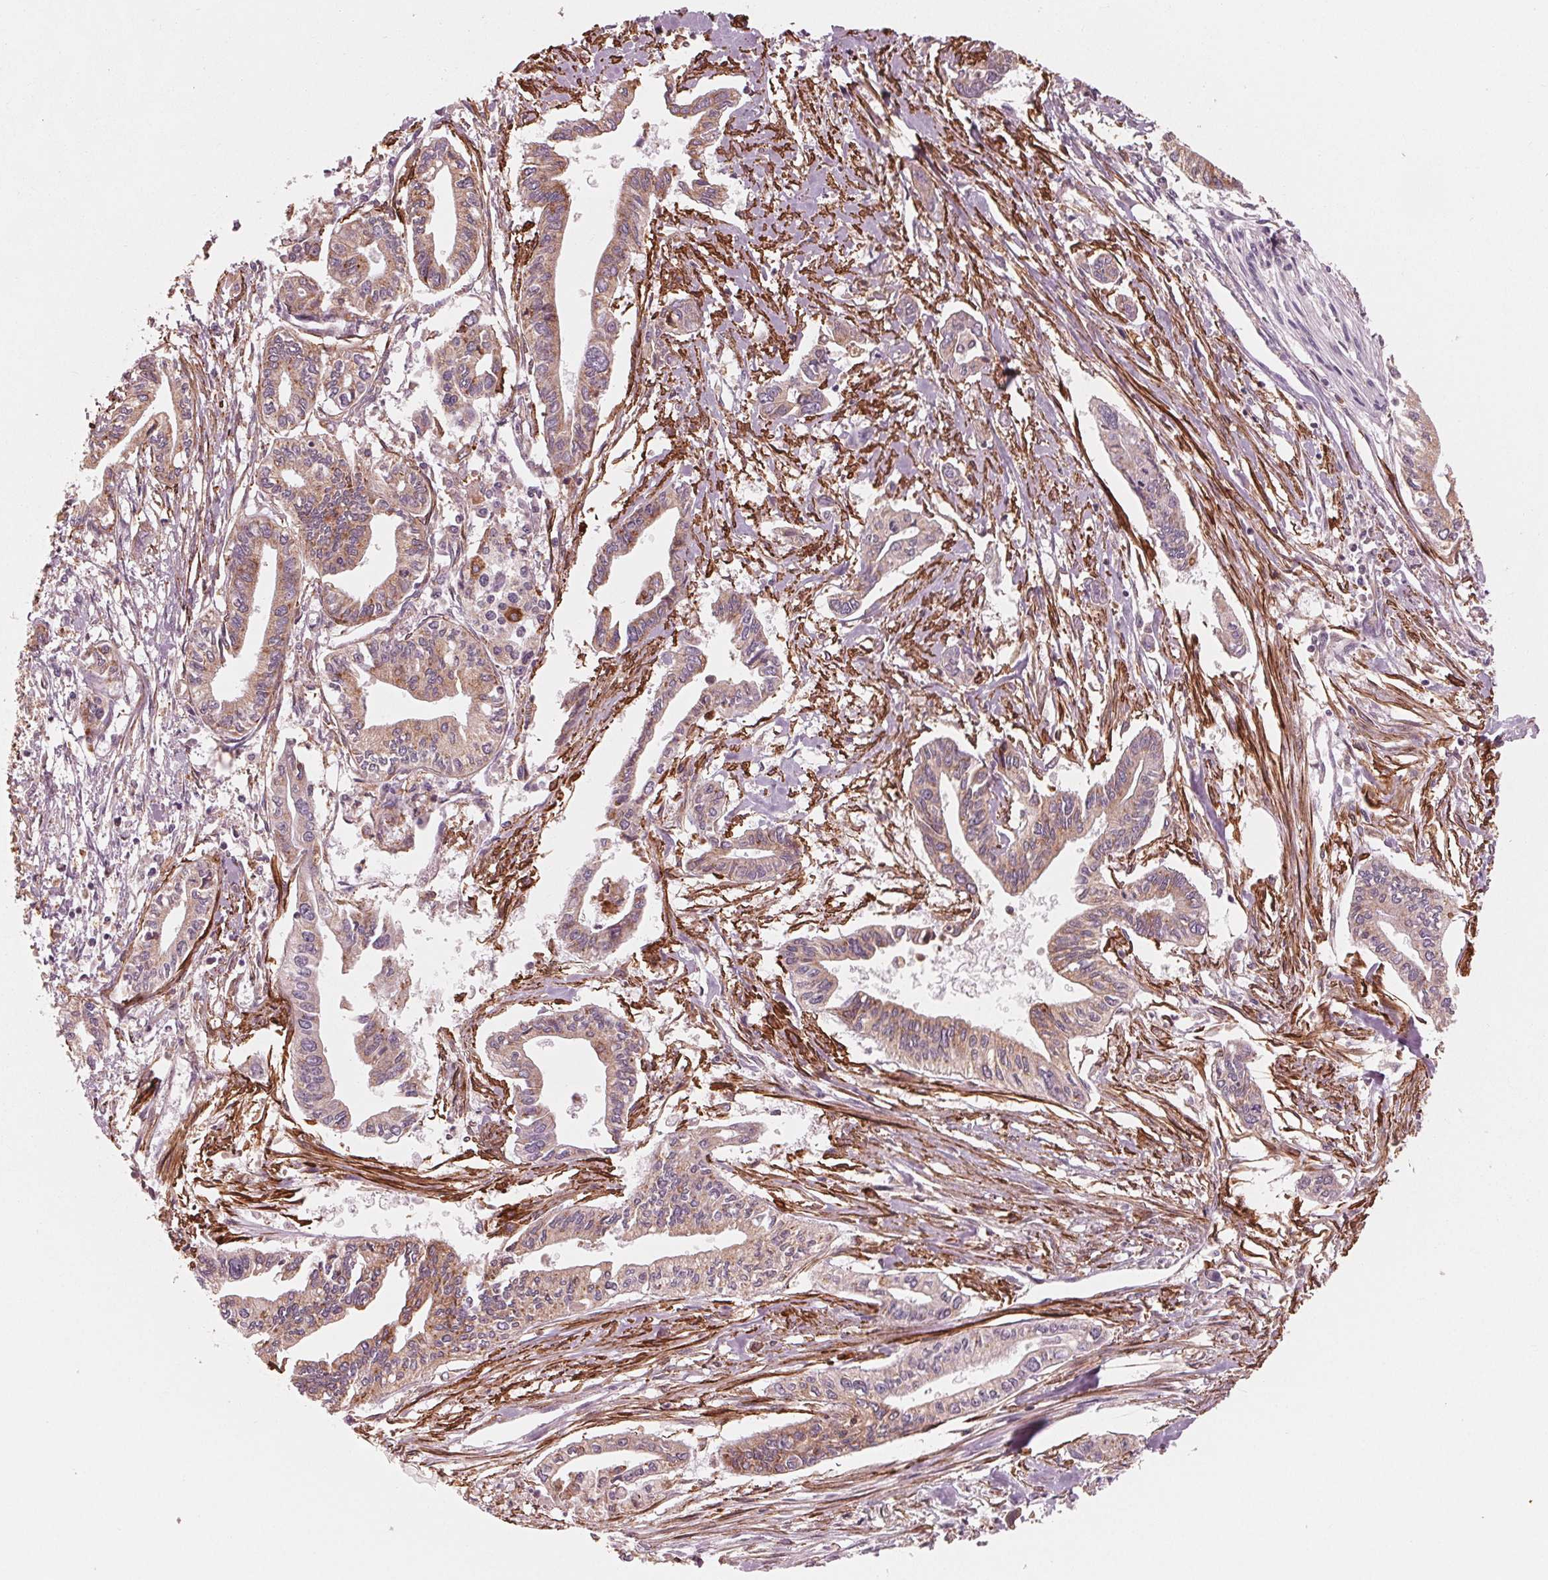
{"staining": {"intensity": "weak", "quantity": ">75%", "location": "cytoplasmic/membranous"}, "tissue": "pancreatic cancer", "cell_type": "Tumor cells", "image_type": "cancer", "snomed": [{"axis": "morphology", "description": "Adenocarcinoma, NOS"}, {"axis": "topography", "description": "Pancreas"}], "caption": "The immunohistochemical stain highlights weak cytoplasmic/membranous expression in tumor cells of adenocarcinoma (pancreatic) tissue.", "gene": "MIER3", "patient": {"sex": "male", "age": 60}}